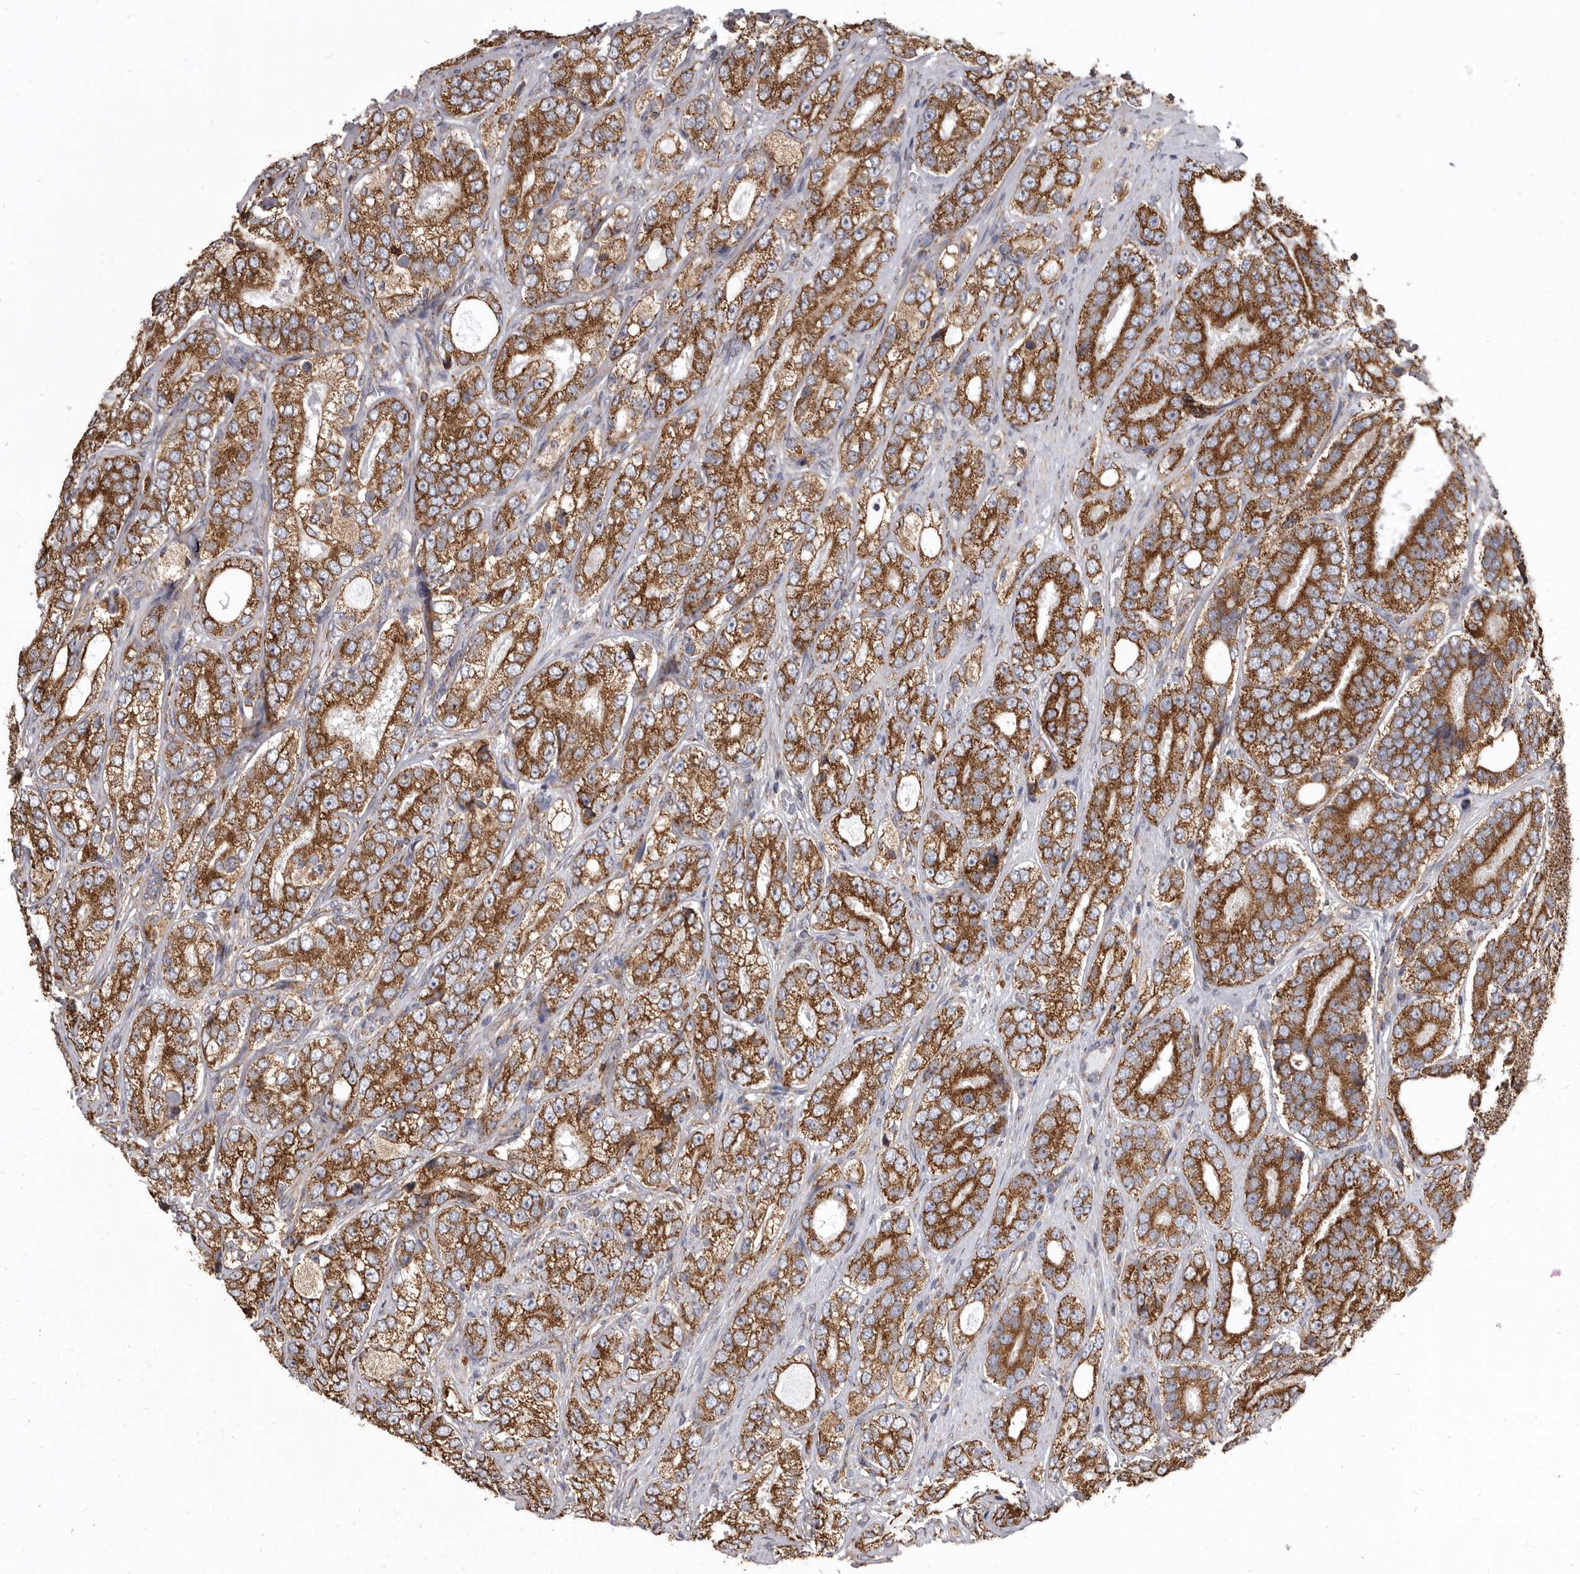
{"staining": {"intensity": "strong", "quantity": ">75%", "location": "cytoplasmic/membranous"}, "tissue": "prostate cancer", "cell_type": "Tumor cells", "image_type": "cancer", "snomed": [{"axis": "morphology", "description": "Adenocarcinoma, High grade"}, {"axis": "topography", "description": "Prostate"}], "caption": "Strong cytoplasmic/membranous protein staining is present in approximately >75% of tumor cells in prostate cancer.", "gene": "CDK5RAP3", "patient": {"sex": "male", "age": 56}}